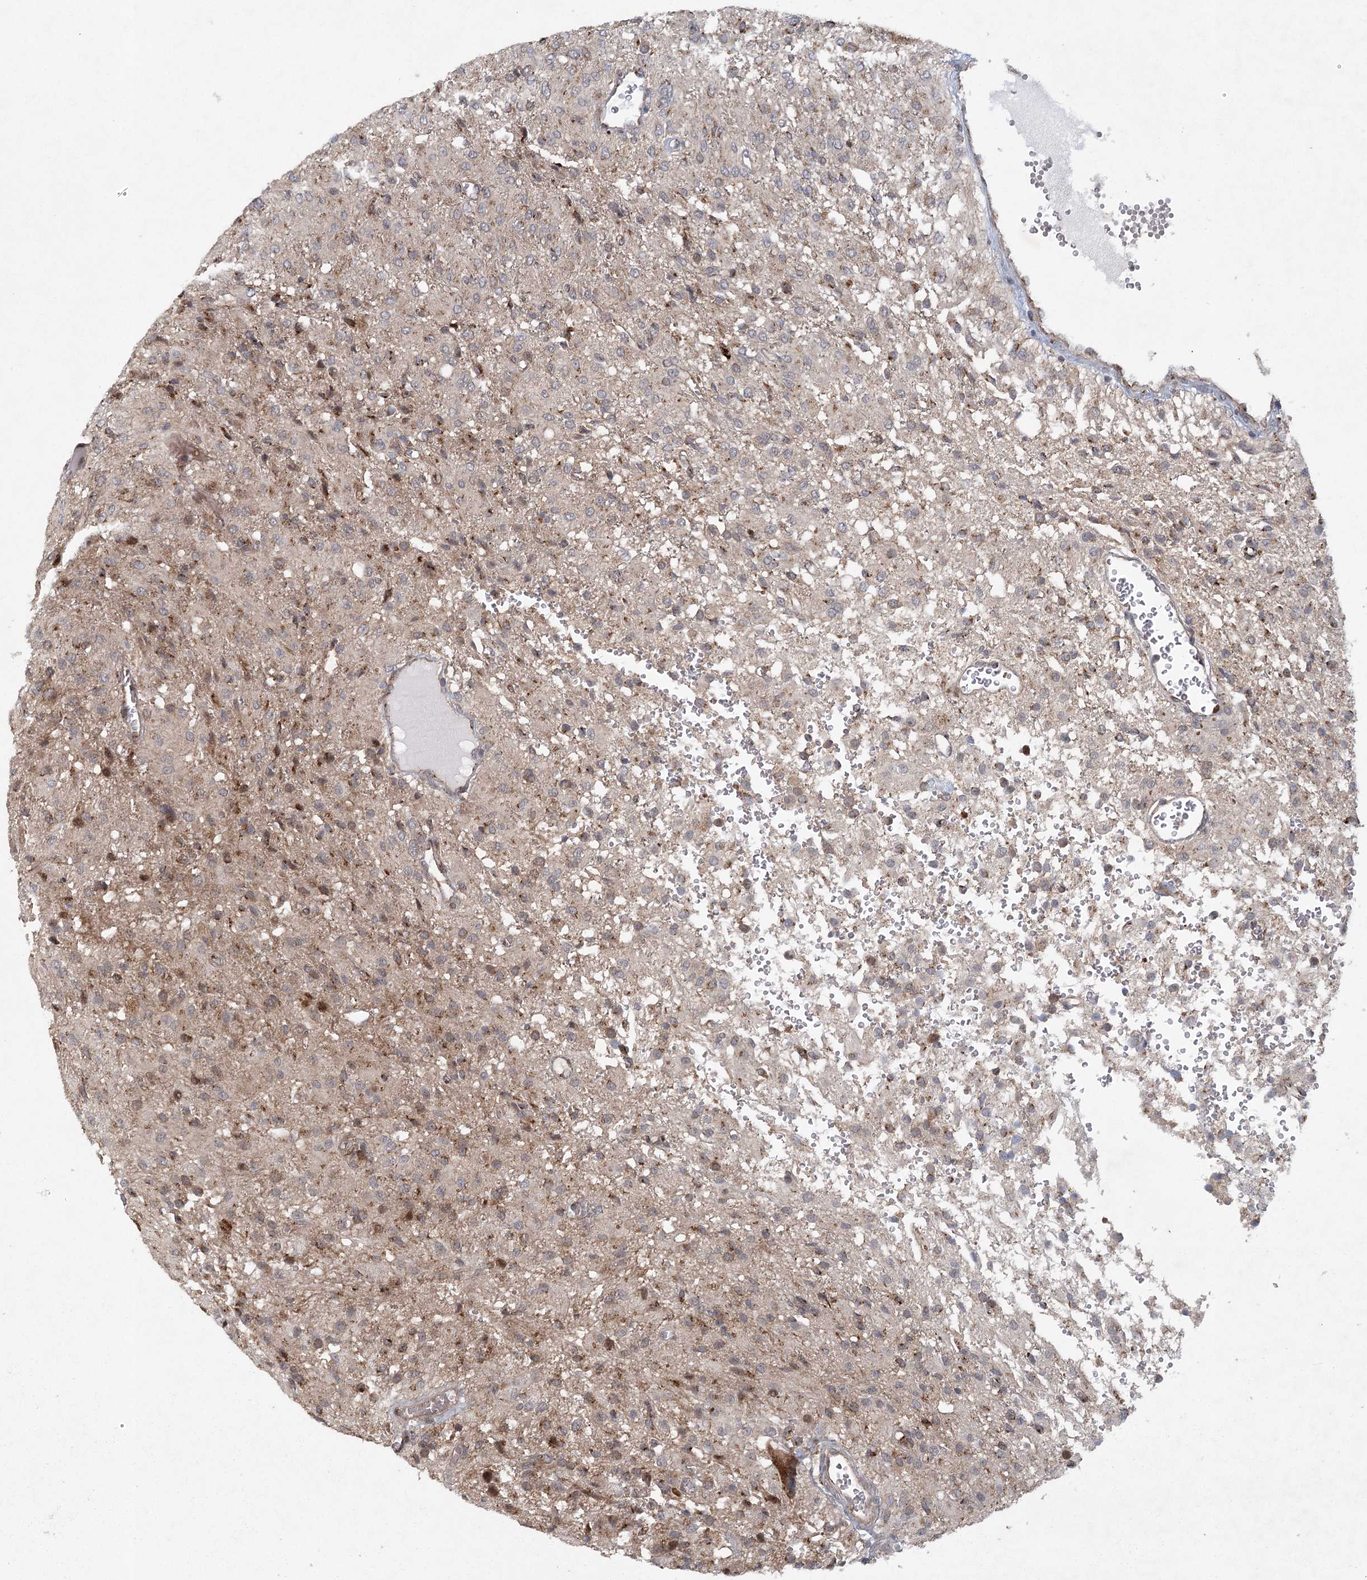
{"staining": {"intensity": "moderate", "quantity": "<25%", "location": "cytoplasmic/membranous"}, "tissue": "glioma", "cell_type": "Tumor cells", "image_type": "cancer", "snomed": [{"axis": "morphology", "description": "Glioma, malignant, High grade"}, {"axis": "topography", "description": "Brain"}], "caption": "Immunohistochemical staining of malignant glioma (high-grade) shows low levels of moderate cytoplasmic/membranous expression in about <25% of tumor cells. The protein is shown in brown color, while the nuclei are stained blue.", "gene": "IFT46", "patient": {"sex": "female", "age": 59}}